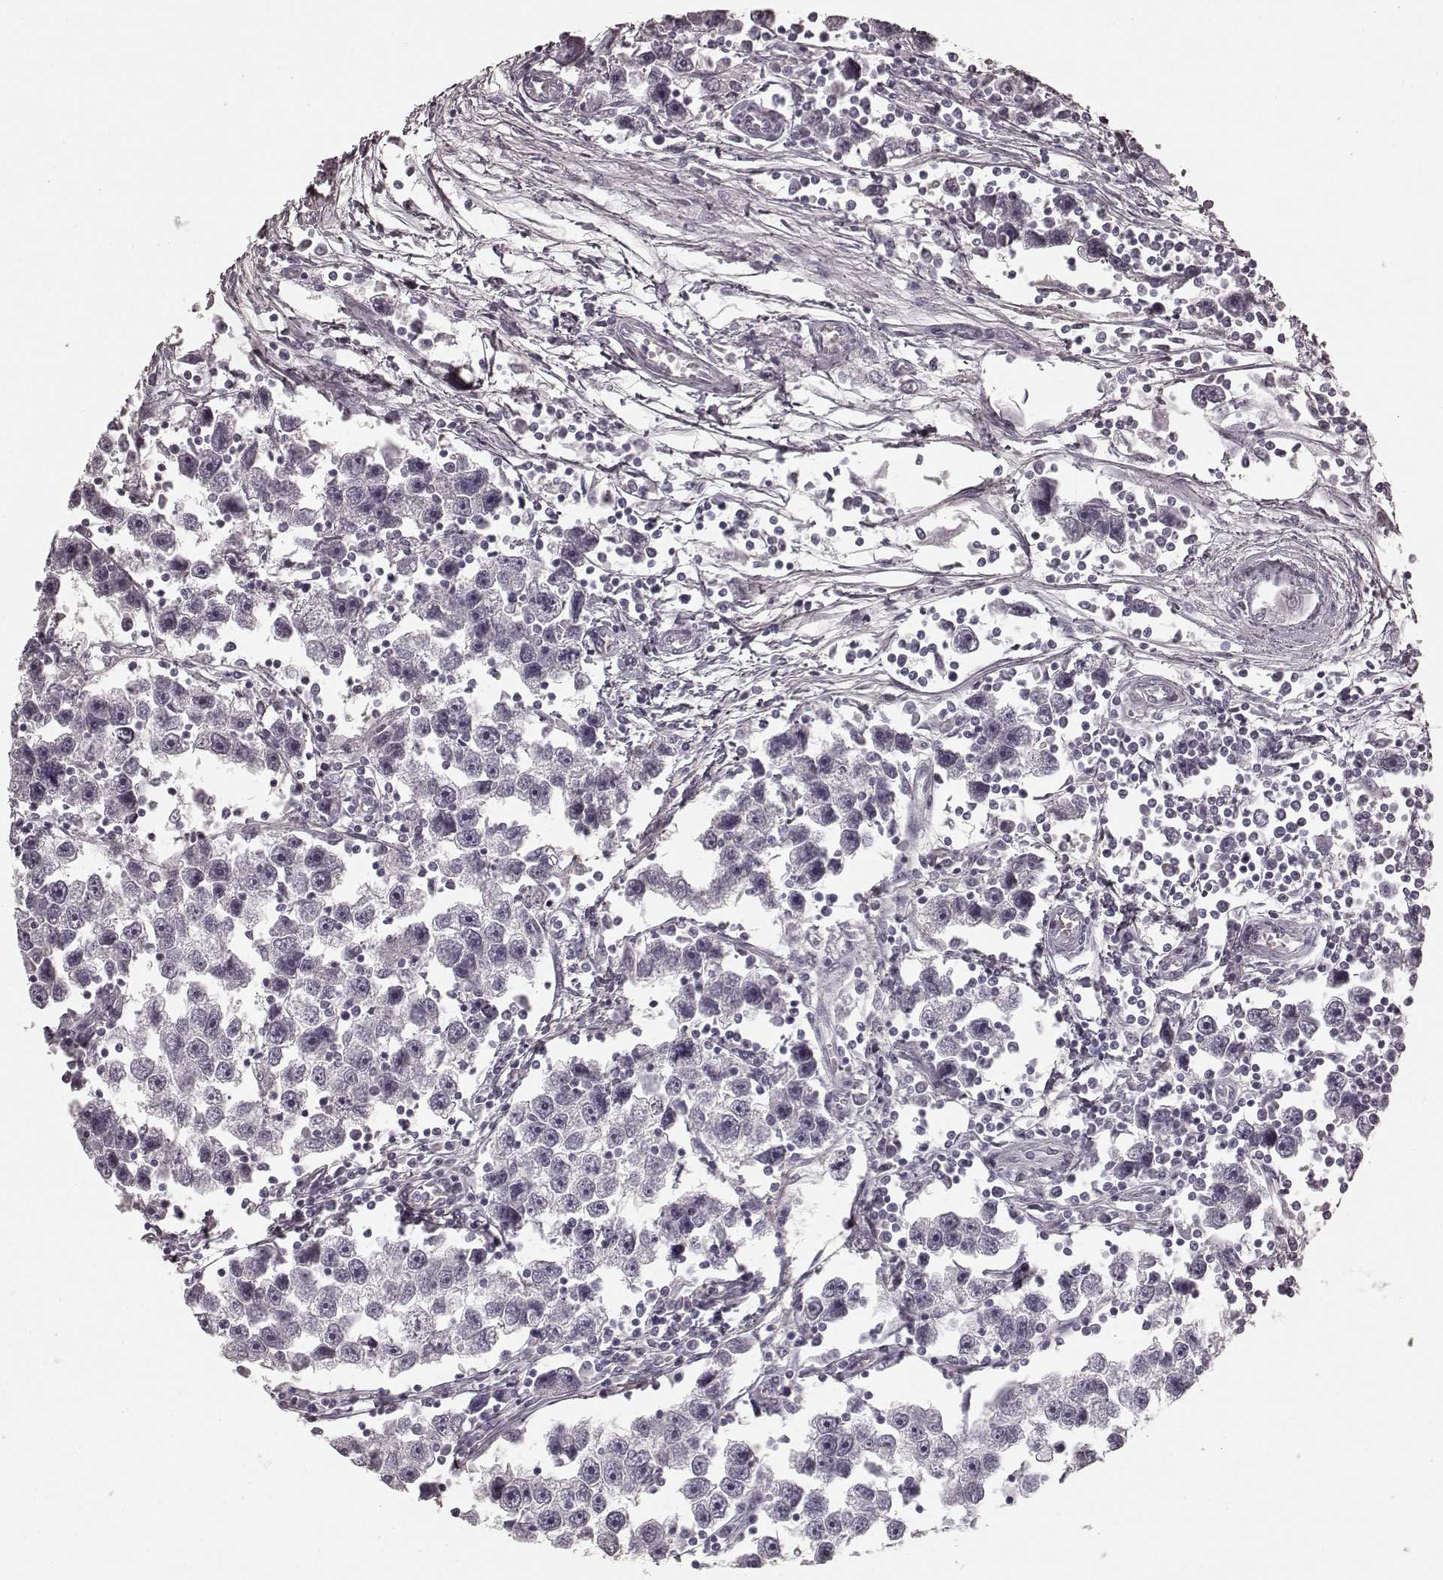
{"staining": {"intensity": "negative", "quantity": "none", "location": "none"}, "tissue": "testis cancer", "cell_type": "Tumor cells", "image_type": "cancer", "snomed": [{"axis": "morphology", "description": "Seminoma, NOS"}, {"axis": "topography", "description": "Testis"}], "caption": "DAB (3,3'-diaminobenzidine) immunohistochemical staining of testis seminoma reveals no significant expression in tumor cells.", "gene": "TMPRSS15", "patient": {"sex": "male", "age": 30}}